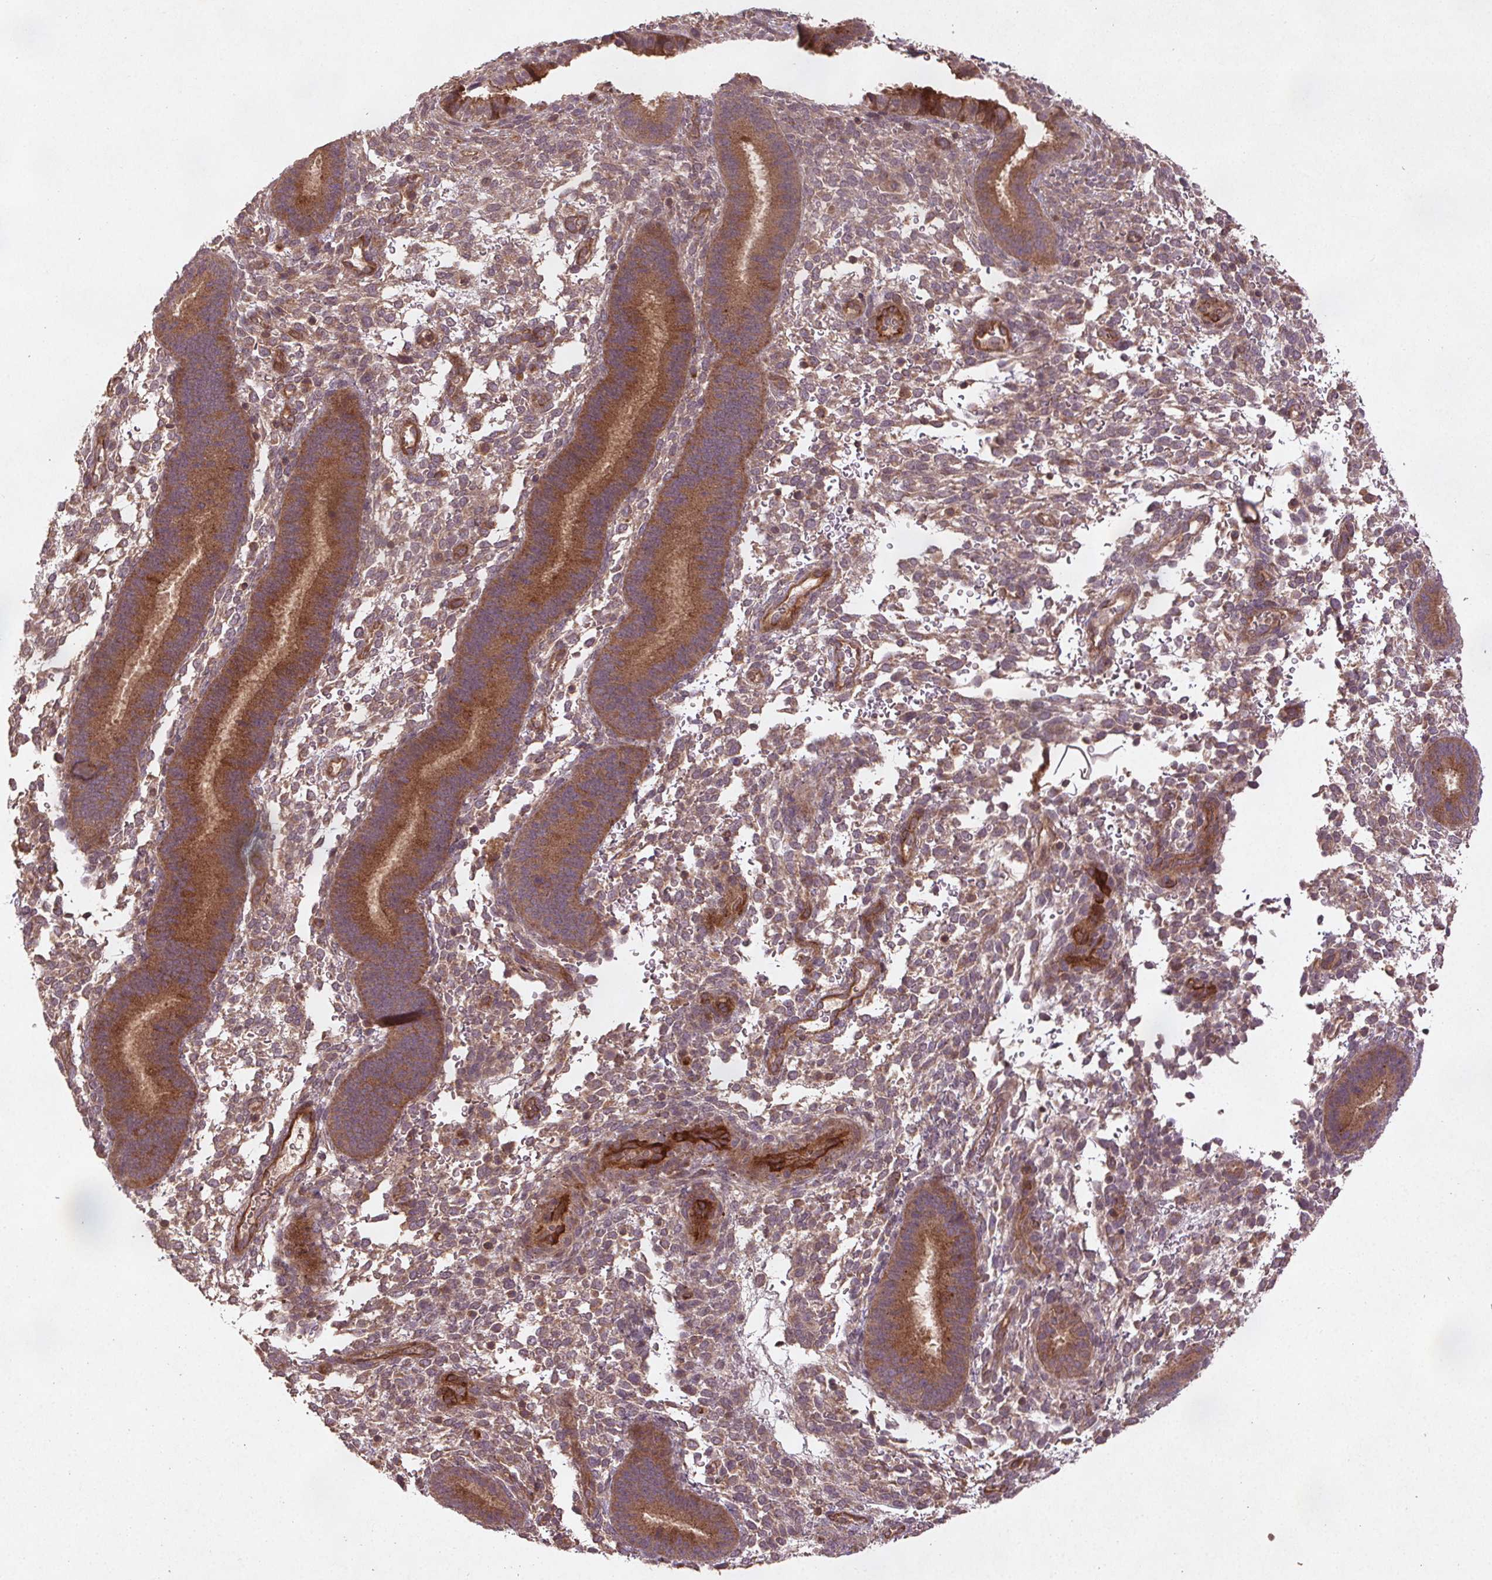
{"staining": {"intensity": "moderate", "quantity": "<25%", "location": "cytoplasmic/membranous"}, "tissue": "endometrium", "cell_type": "Cells in endometrial stroma", "image_type": "normal", "snomed": [{"axis": "morphology", "description": "Normal tissue, NOS"}, {"axis": "topography", "description": "Endometrium"}], "caption": "Immunohistochemistry (IHC) histopathology image of benign endometrium: human endometrium stained using immunohistochemistry exhibits low levels of moderate protein expression localized specifically in the cytoplasmic/membranous of cells in endometrial stroma, appearing as a cytoplasmic/membranous brown color.", "gene": "SEC14L2", "patient": {"sex": "female", "age": 39}}